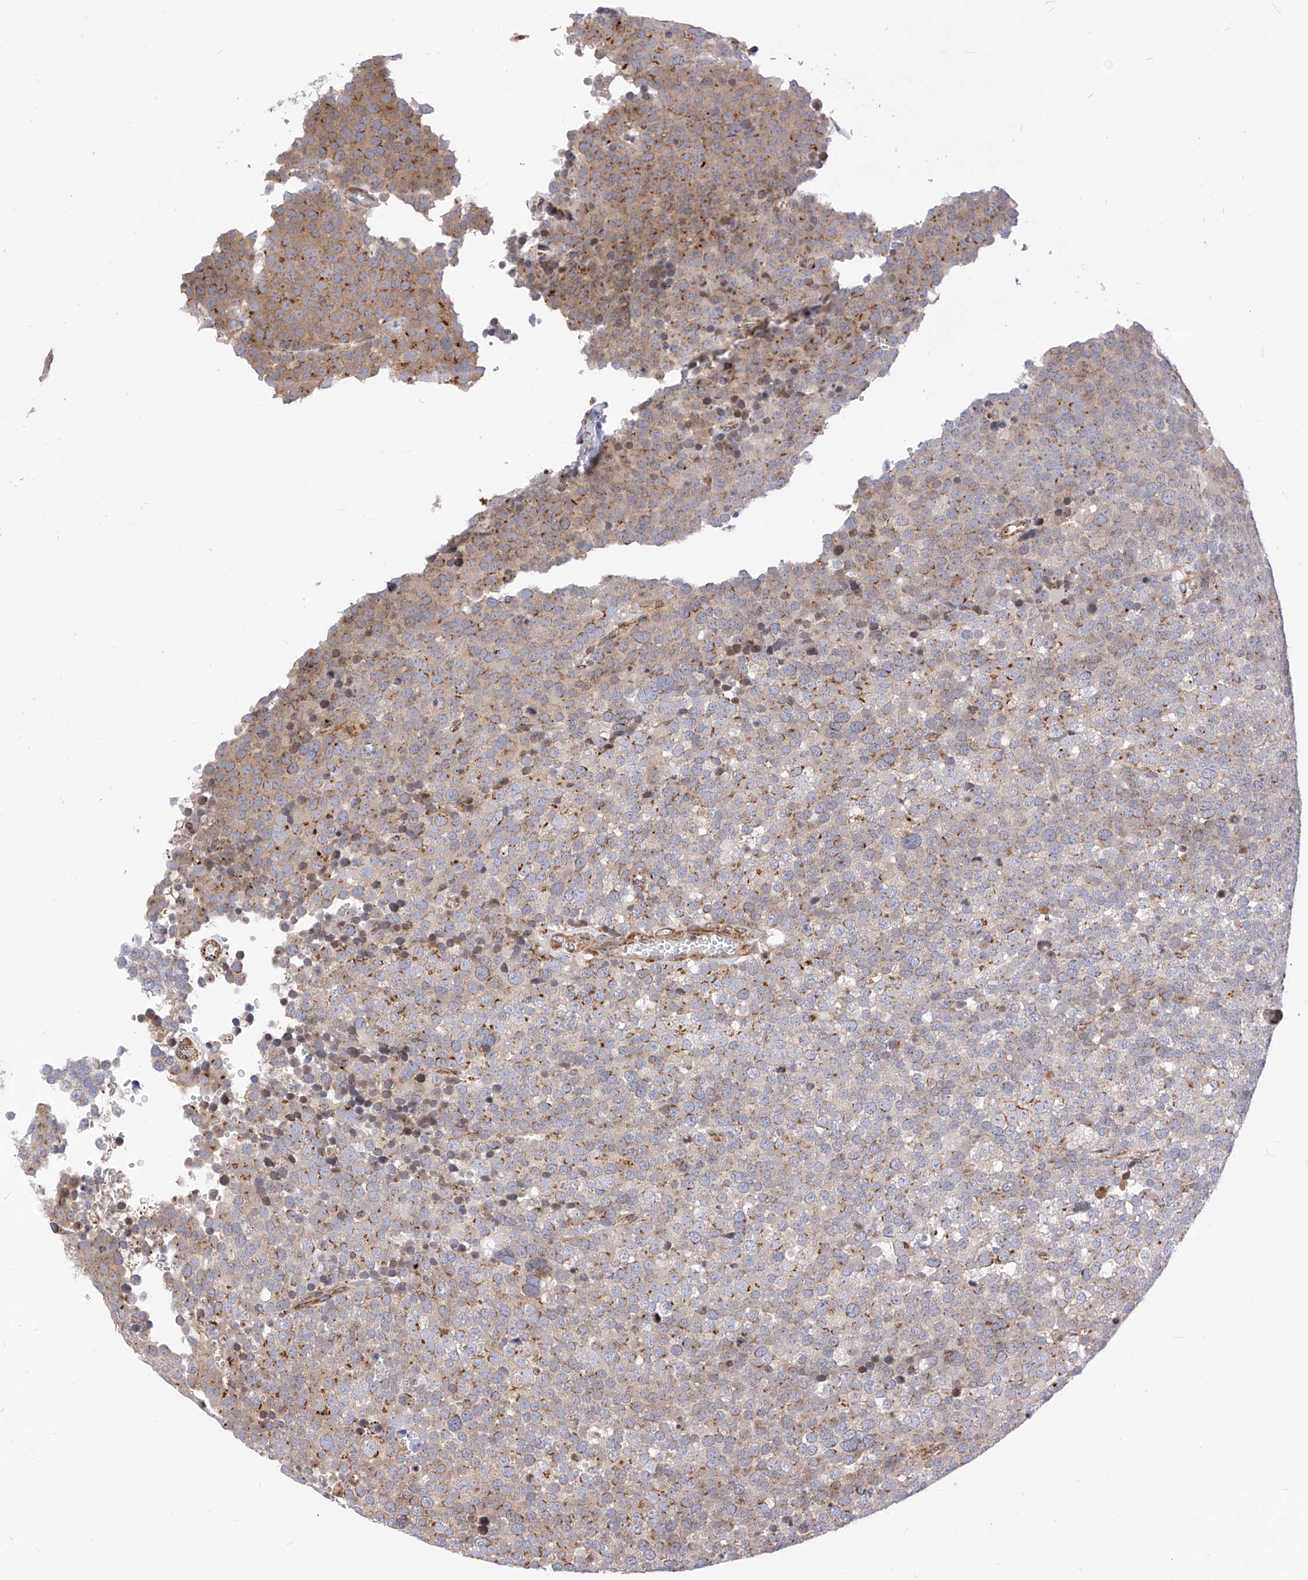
{"staining": {"intensity": "moderate", "quantity": "<25%", "location": "cytoplasmic/membranous"}, "tissue": "testis cancer", "cell_type": "Tumor cells", "image_type": "cancer", "snomed": [{"axis": "morphology", "description": "Seminoma, NOS"}, {"axis": "topography", "description": "Testis"}], "caption": "This photomicrograph exhibits seminoma (testis) stained with immunohistochemistry (IHC) to label a protein in brown. The cytoplasmic/membranous of tumor cells show moderate positivity for the protein. Nuclei are counter-stained blue.", "gene": "TTLL8", "patient": {"sex": "male", "age": 71}}